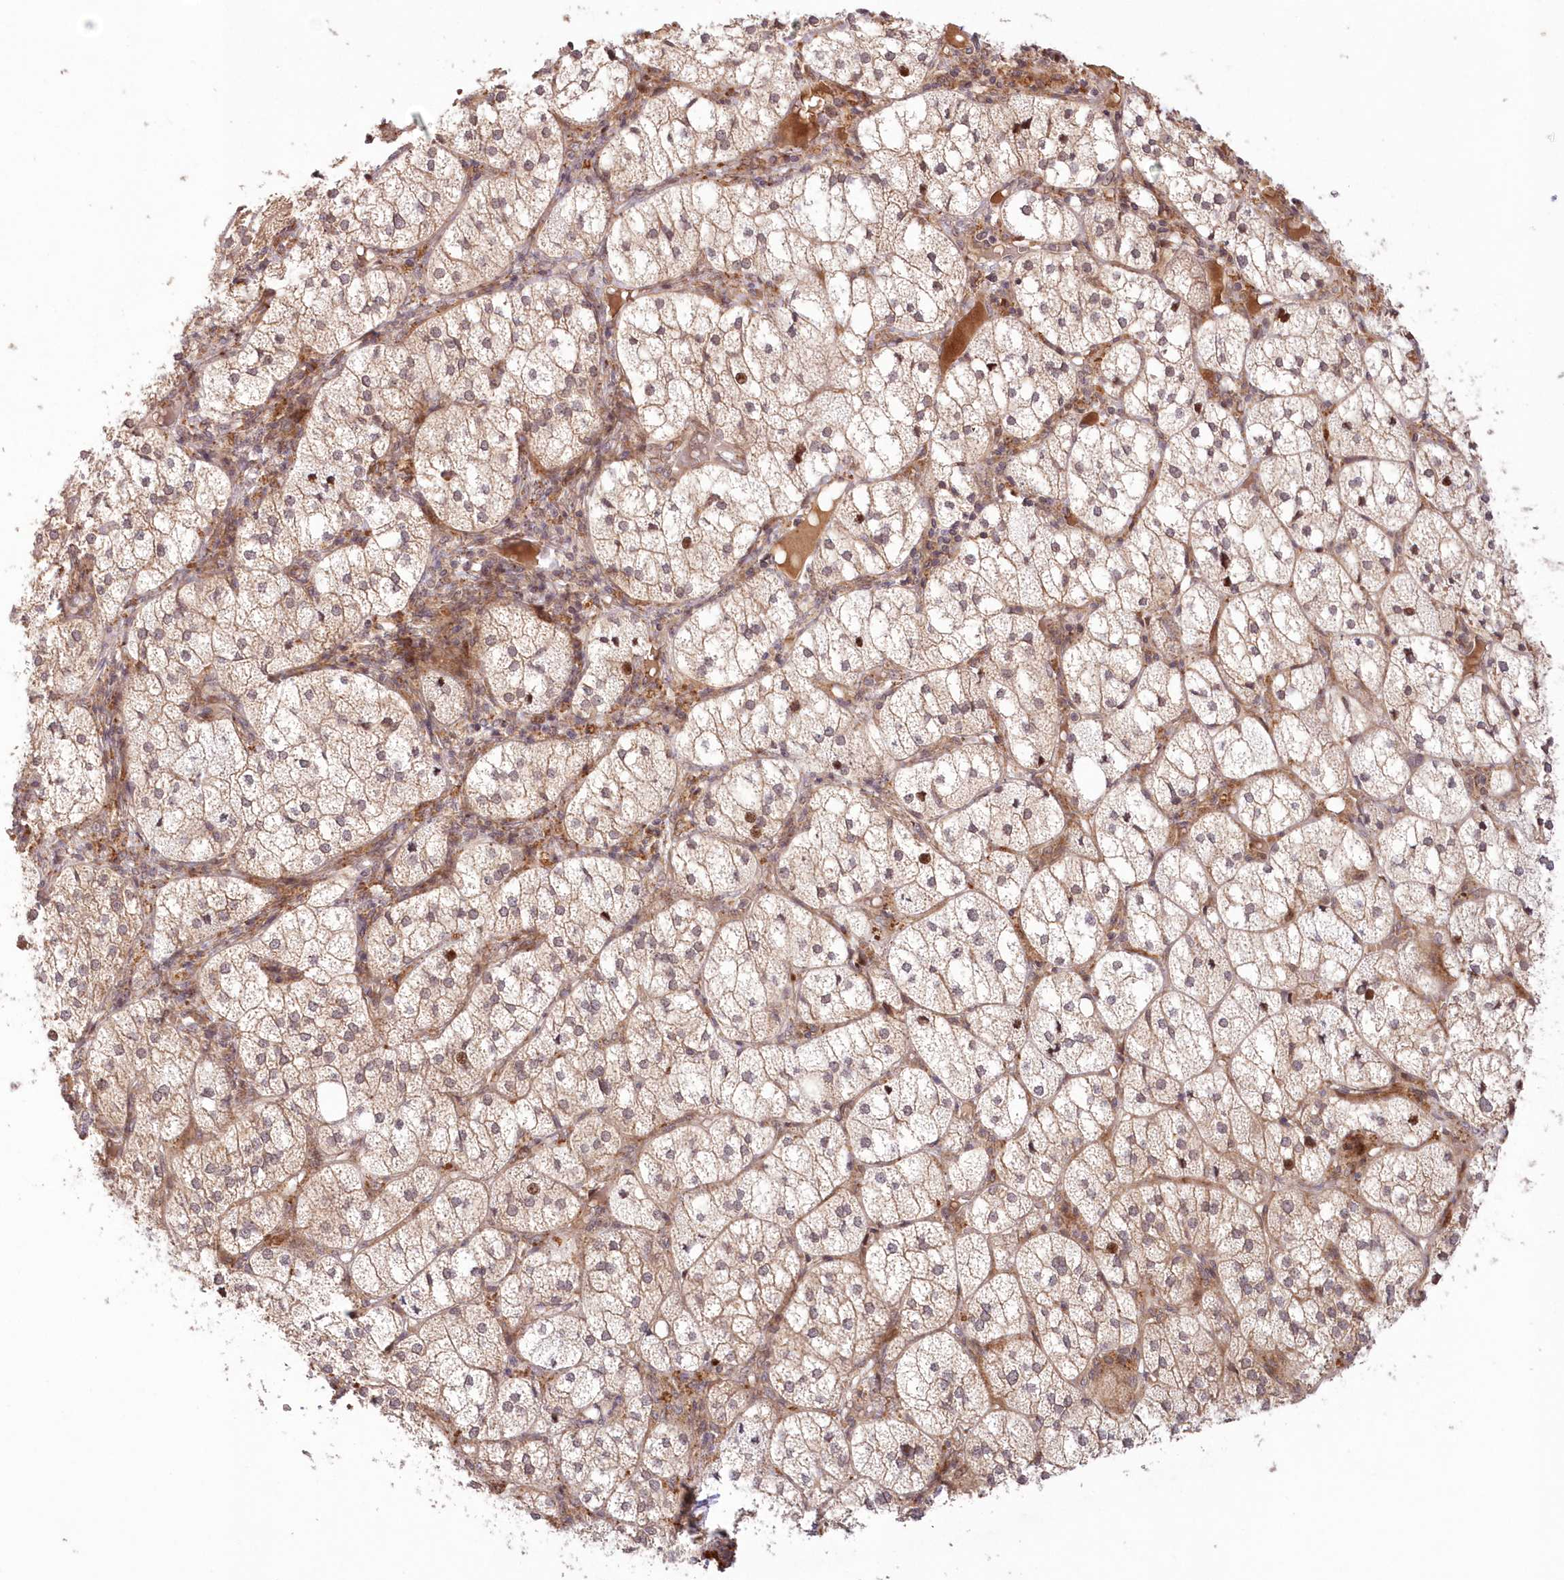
{"staining": {"intensity": "moderate", "quantity": ">75%", "location": "cytoplasmic/membranous,nuclear"}, "tissue": "adrenal gland", "cell_type": "Glandular cells", "image_type": "normal", "snomed": [{"axis": "morphology", "description": "Normal tissue, NOS"}, {"axis": "topography", "description": "Adrenal gland"}], "caption": "Immunohistochemistry image of benign adrenal gland: human adrenal gland stained using immunohistochemistry (IHC) reveals medium levels of moderate protein expression localized specifically in the cytoplasmic/membranous,nuclear of glandular cells, appearing as a cytoplasmic/membranous,nuclear brown color.", "gene": "UBTD2", "patient": {"sex": "female", "age": 61}}